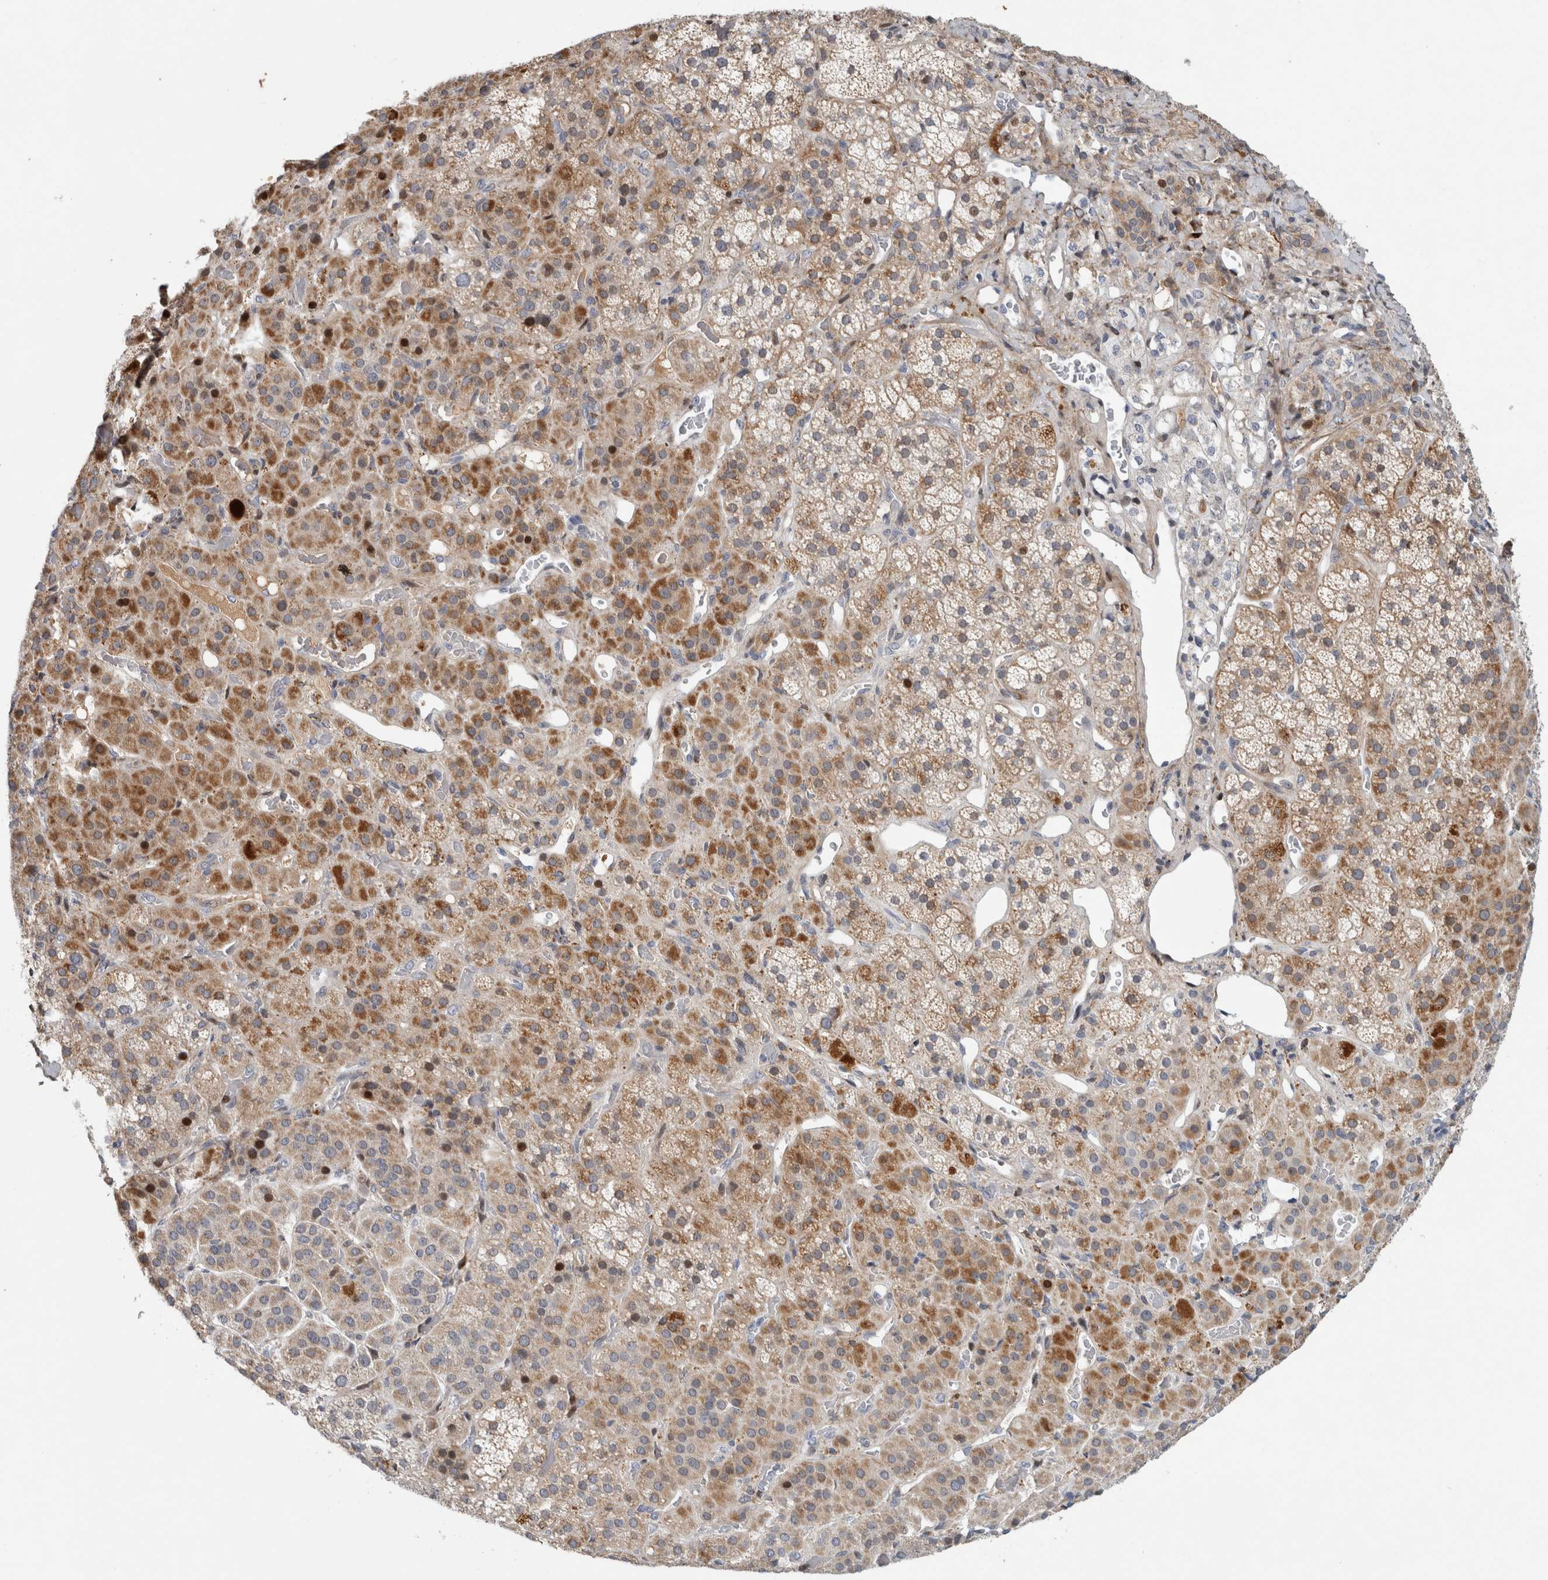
{"staining": {"intensity": "moderate", "quantity": "25%-75%", "location": "cytoplasmic/membranous,nuclear"}, "tissue": "adrenal gland", "cell_type": "Glandular cells", "image_type": "normal", "snomed": [{"axis": "morphology", "description": "Normal tissue, NOS"}, {"axis": "topography", "description": "Adrenal gland"}], "caption": "This micrograph displays benign adrenal gland stained with IHC to label a protein in brown. The cytoplasmic/membranous,nuclear of glandular cells show moderate positivity for the protein. Nuclei are counter-stained blue.", "gene": "RBM48", "patient": {"sex": "male", "age": 57}}